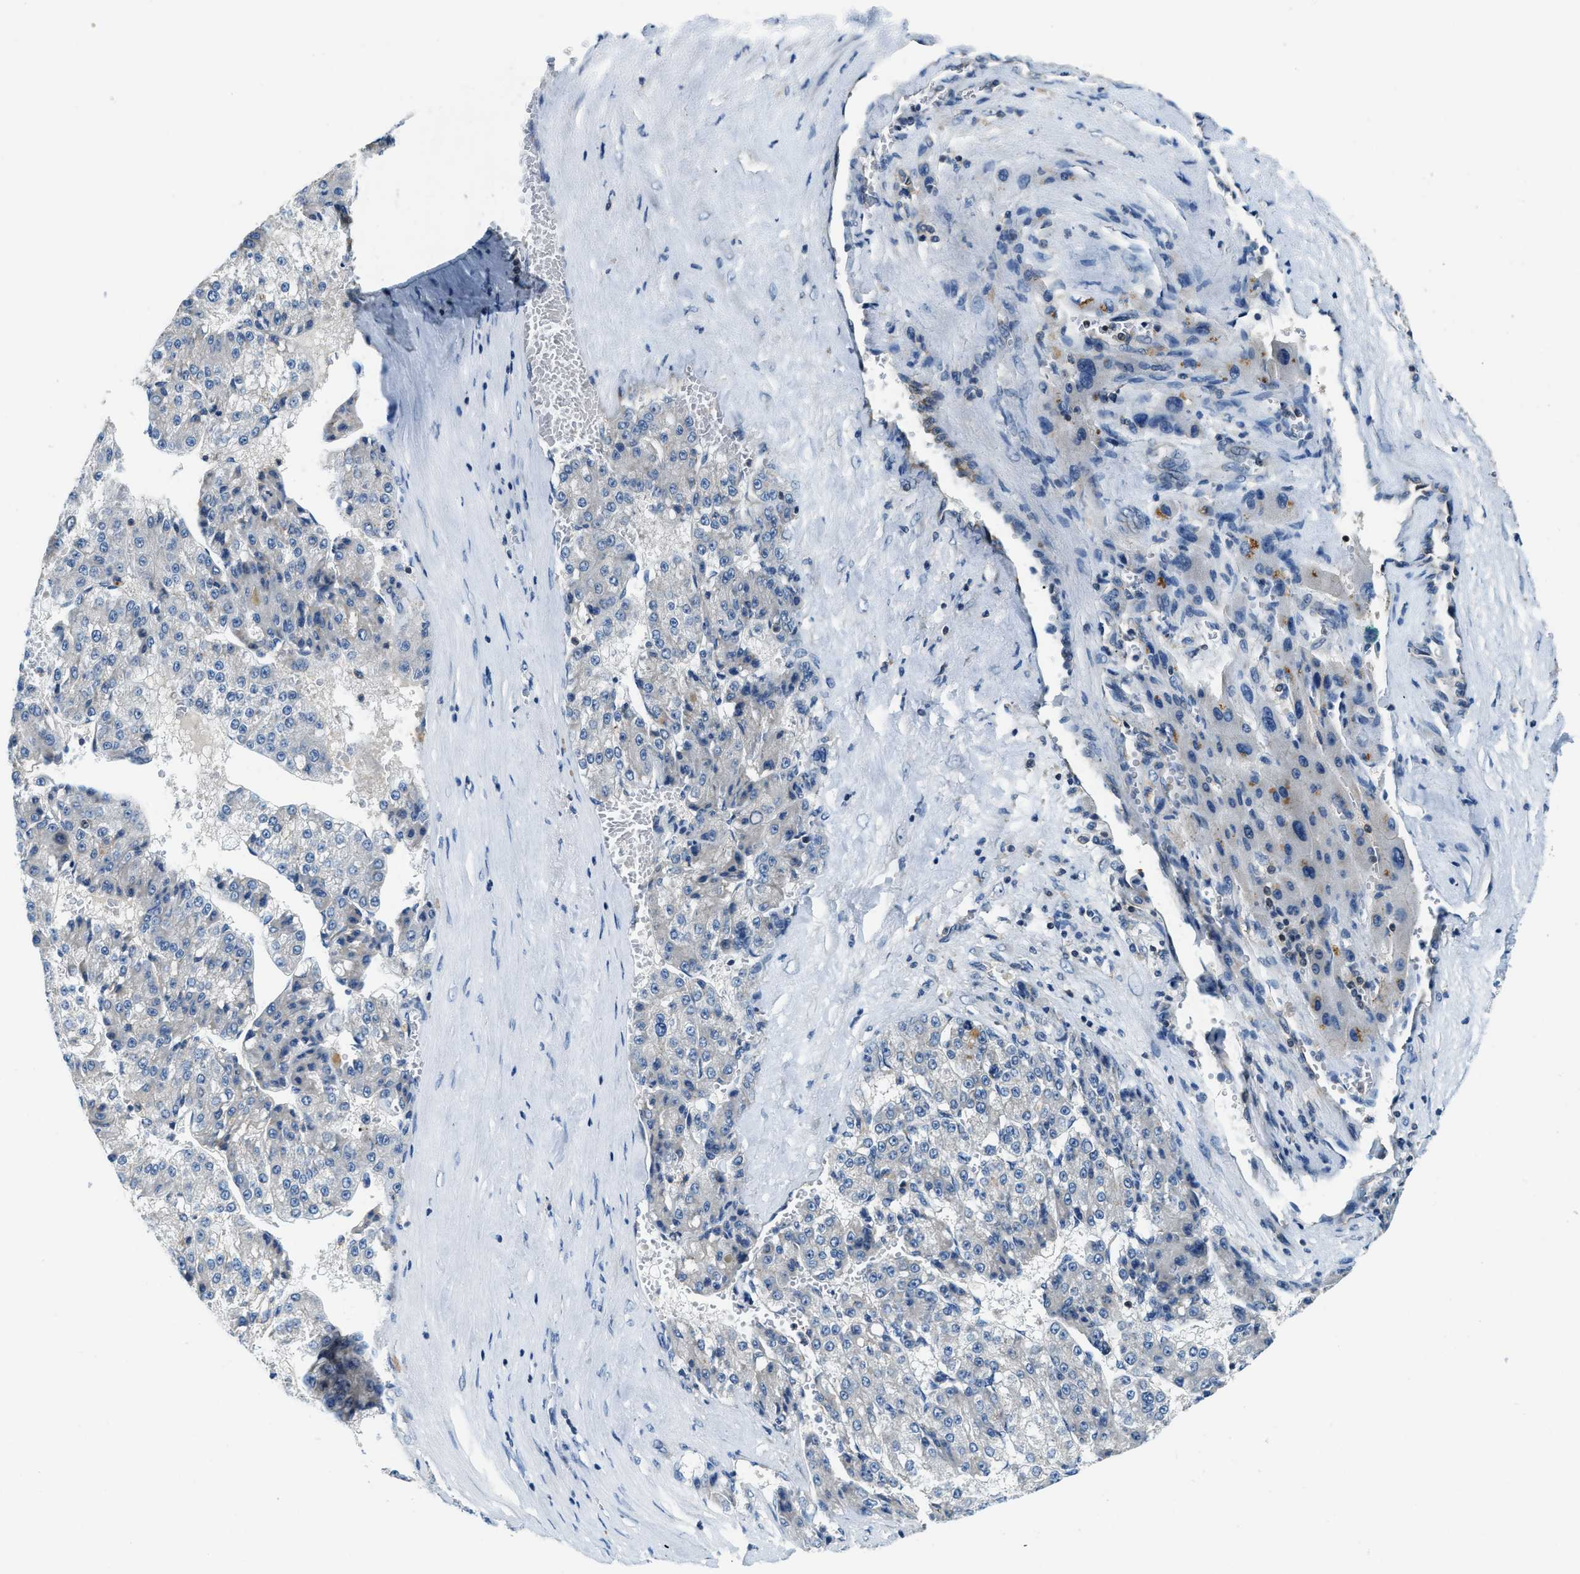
{"staining": {"intensity": "negative", "quantity": "none", "location": "none"}, "tissue": "liver cancer", "cell_type": "Tumor cells", "image_type": "cancer", "snomed": [{"axis": "morphology", "description": "Carcinoma, Hepatocellular, NOS"}, {"axis": "topography", "description": "Liver"}], "caption": "Tumor cells show no significant positivity in hepatocellular carcinoma (liver).", "gene": "MYO1G", "patient": {"sex": "female", "age": 73}}